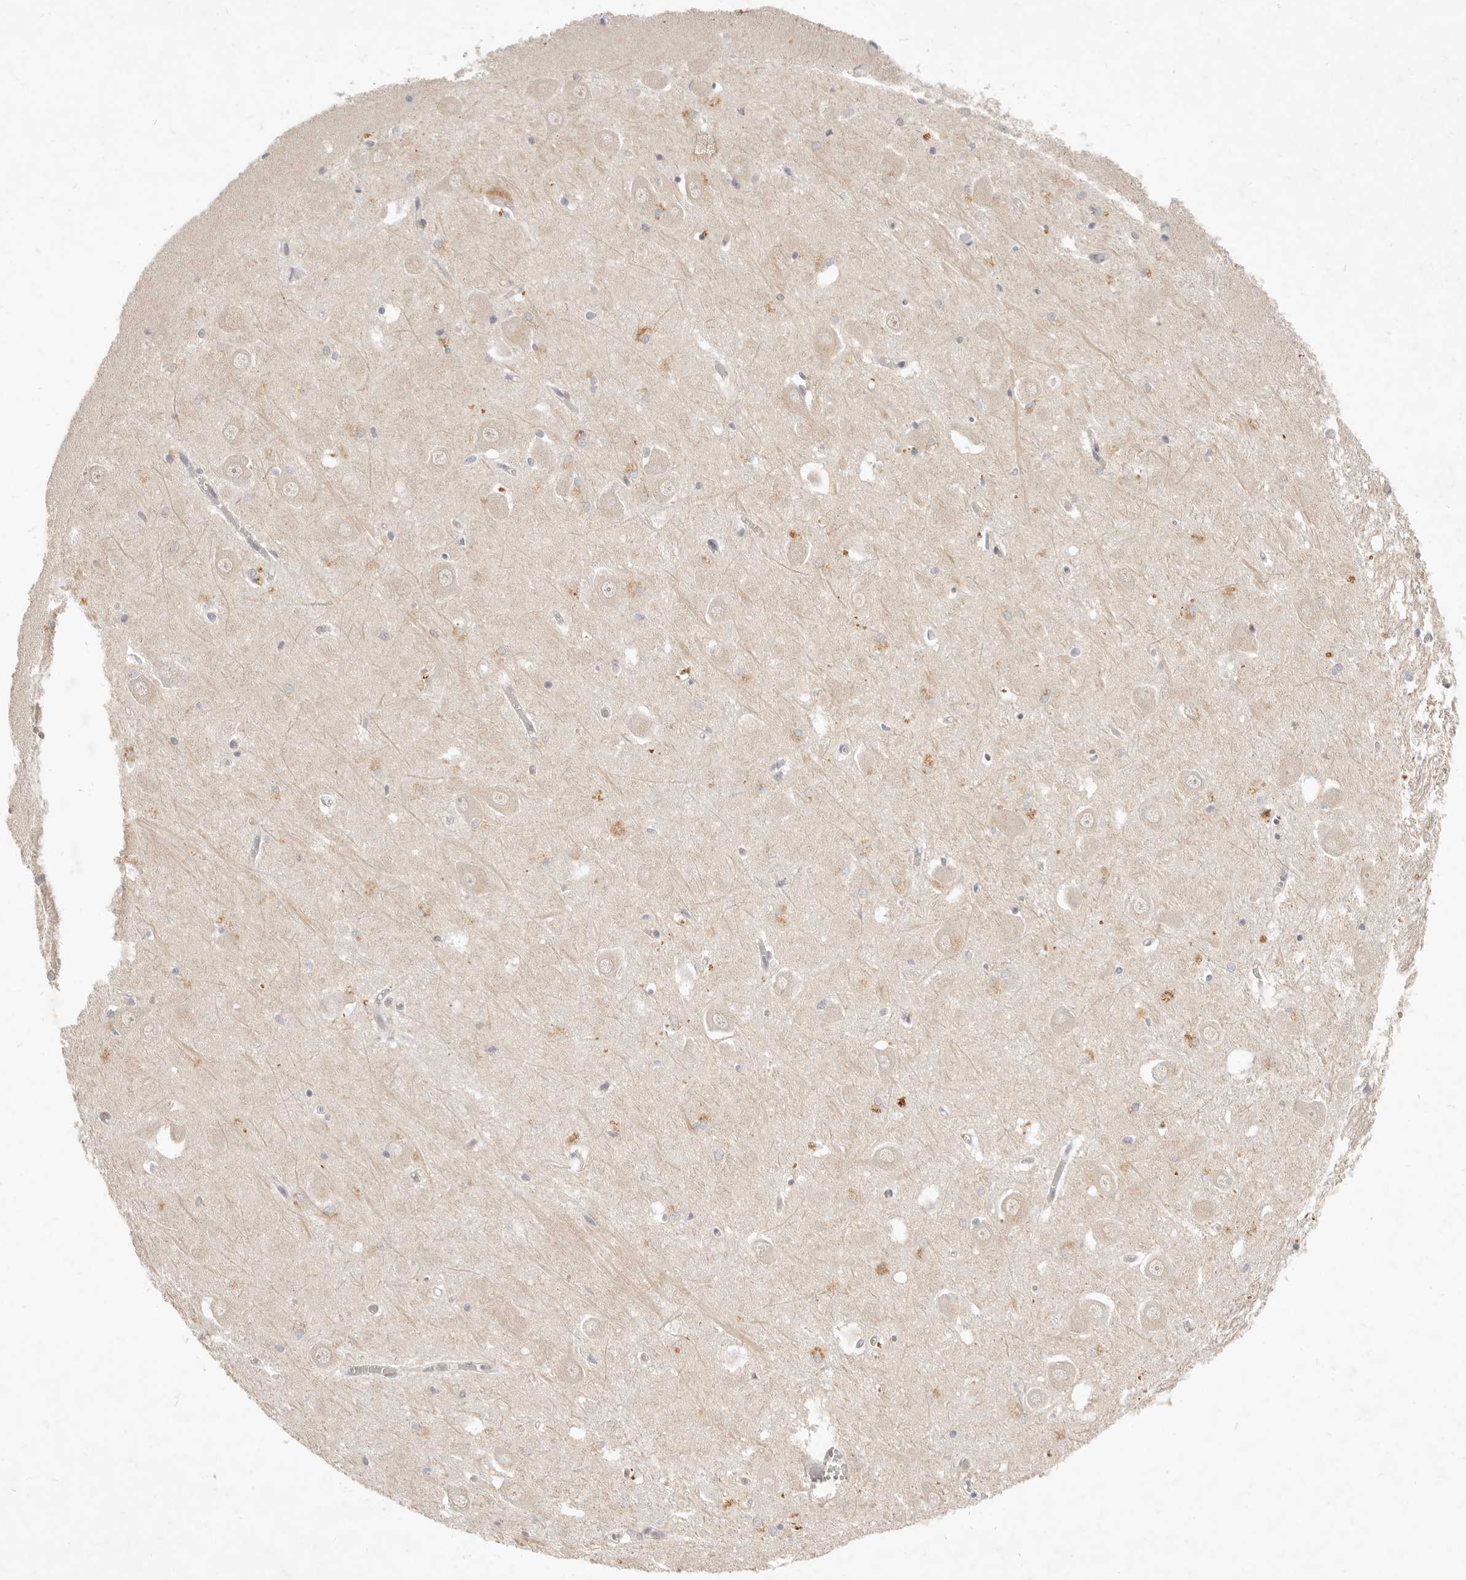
{"staining": {"intensity": "negative", "quantity": "none", "location": "none"}, "tissue": "hippocampus", "cell_type": "Glial cells", "image_type": "normal", "snomed": [{"axis": "morphology", "description": "Normal tissue, NOS"}, {"axis": "topography", "description": "Hippocampus"}], "caption": "Glial cells show no significant staining in unremarkable hippocampus. The staining is performed using DAB (3,3'-diaminobenzidine) brown chromogen with nuclei counter-stained in using hematoxylin.", "gene": "UBXN11", "patient": {"sex": "male", "age": 70}}